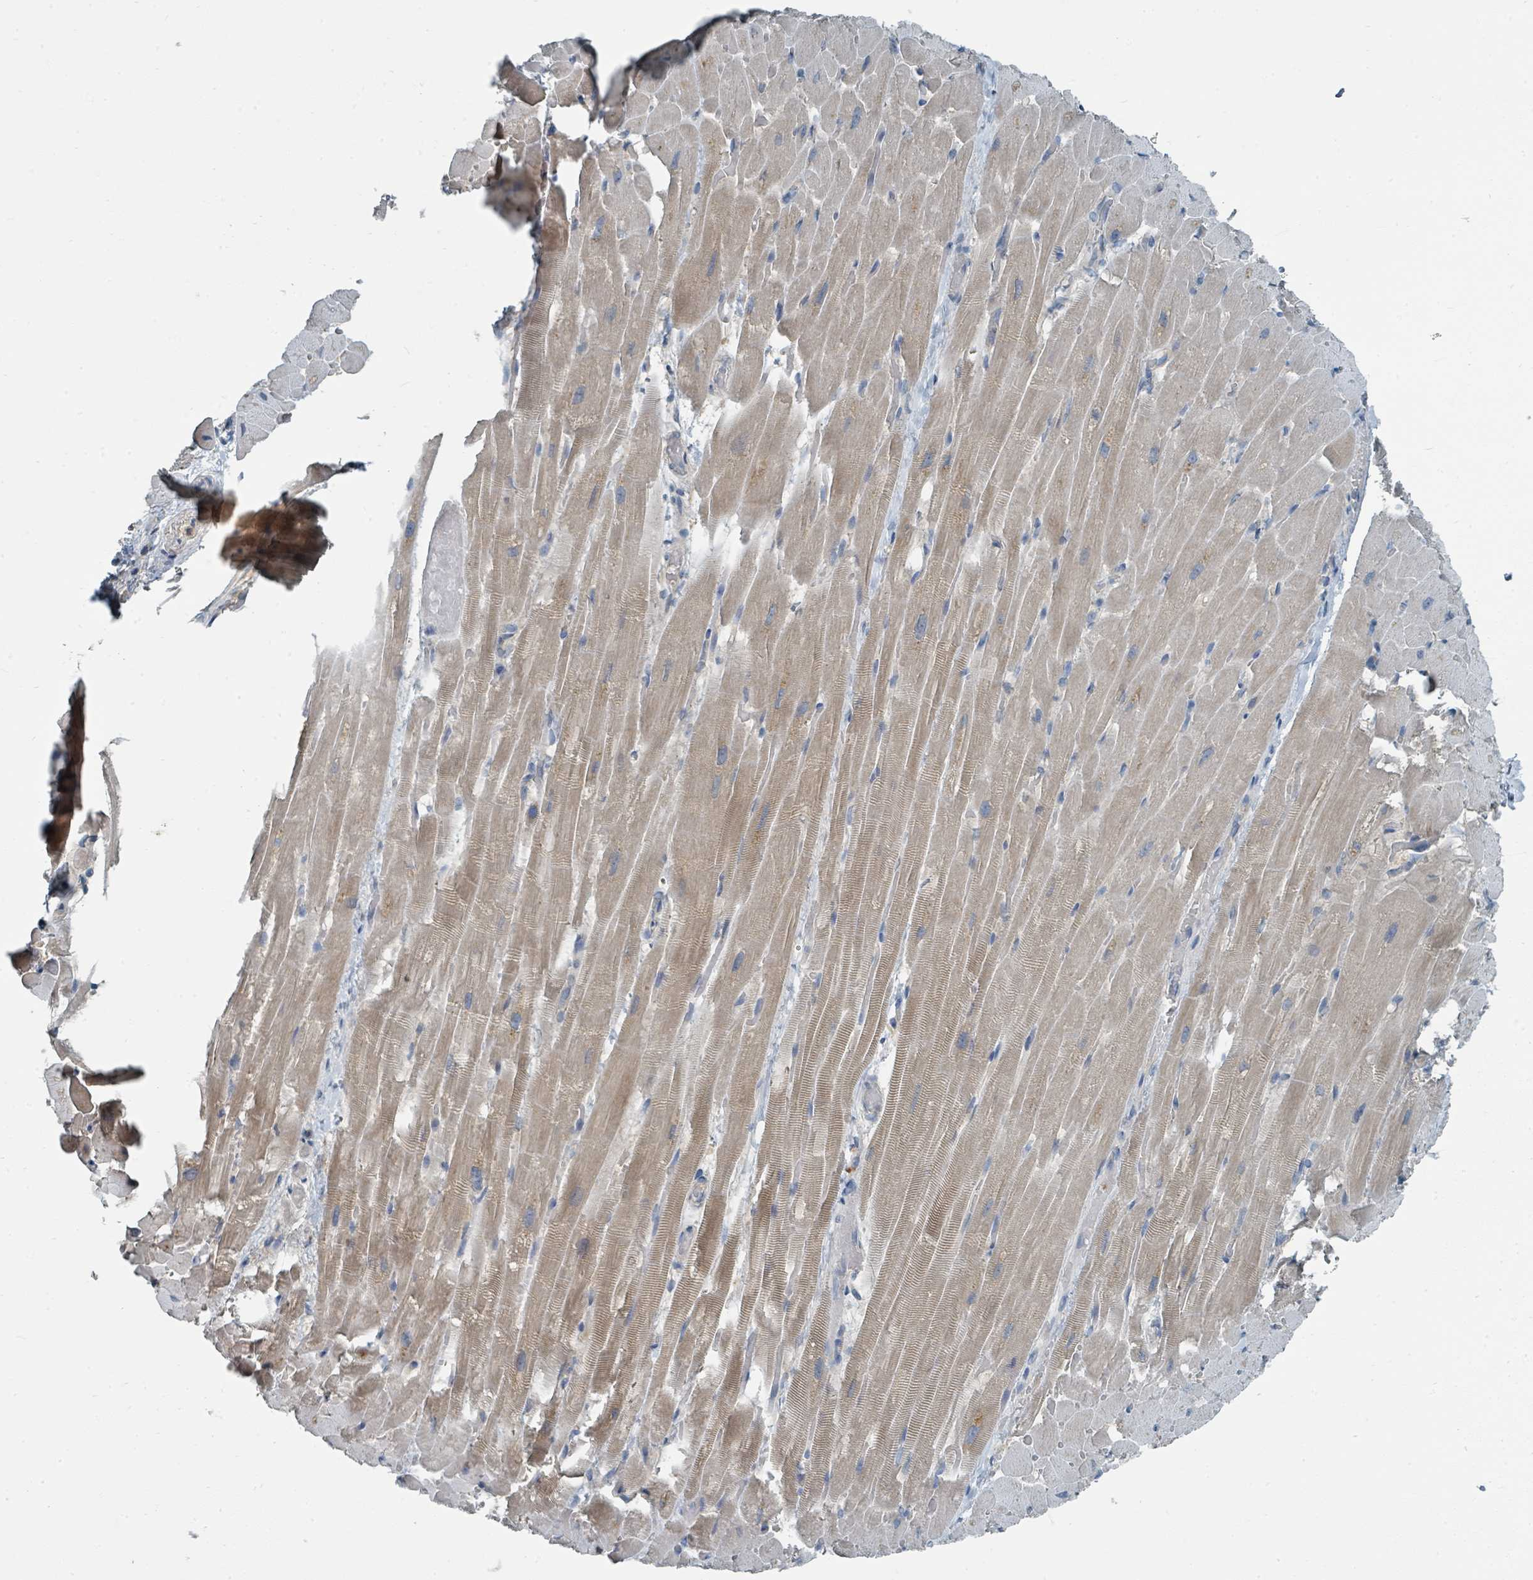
{"staining": {"intensity": "weak", "quantity": ">75%", "location": "cytoplasmic/membranous"}, "tissue": "heart muscle", "cell_type": "Cardiomyocytes", "image_type": "normal", "snomed": [{"axis": "morphology", "description": "Normal tissue, NOS"}, {"axis": "topography", "description": "Heart"}], "caption": "An immunohistochemistry histopathology image of unremarkable tissue is shown. Protein staining in brown labels weak cytoplasmic/membranous positivity in heart muscle within cardiomyocytes. (brown staining indicates protein expression, while blue staining denotes nuclei).", "gene": "SLC25A23", "patient": {"sex": "male", "age": 37}}